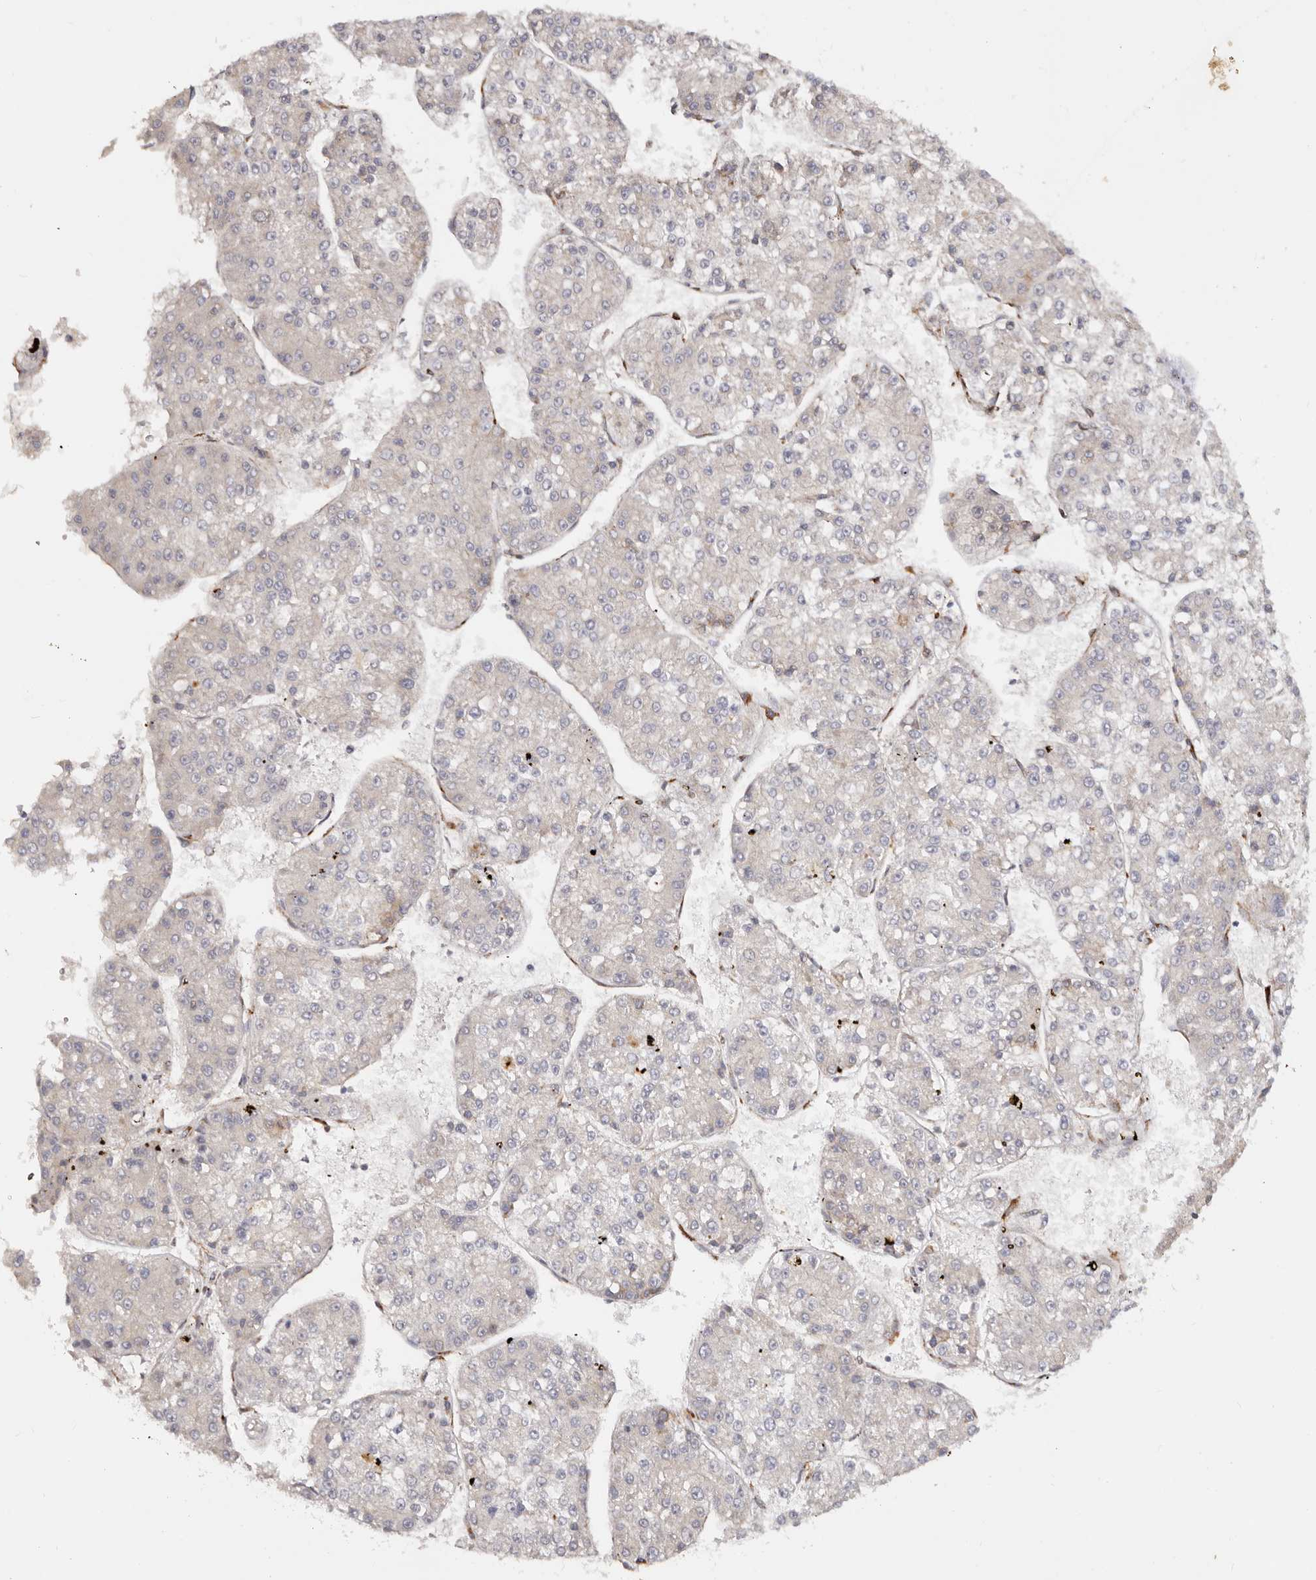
{"staining": {"intensity": "negative", "quantity": "none", "location": "none"}, "tissue": "liver cancer", "cell_type": "Tumor cells", "image_type": "cancer", "snomed": [{"axis": "morphology", "description": "Carcinoma, Hepatocellular, NOS"}, {"axis": "topography", "description": "Liver"}], "caption": "Human hepatocellular carcinoma (liver) stained for a protein using immunohistochemistry shows no expression in tumor cells.", "gene": "BCL2L15", "patient": {"sex": "female", "age": 73}}